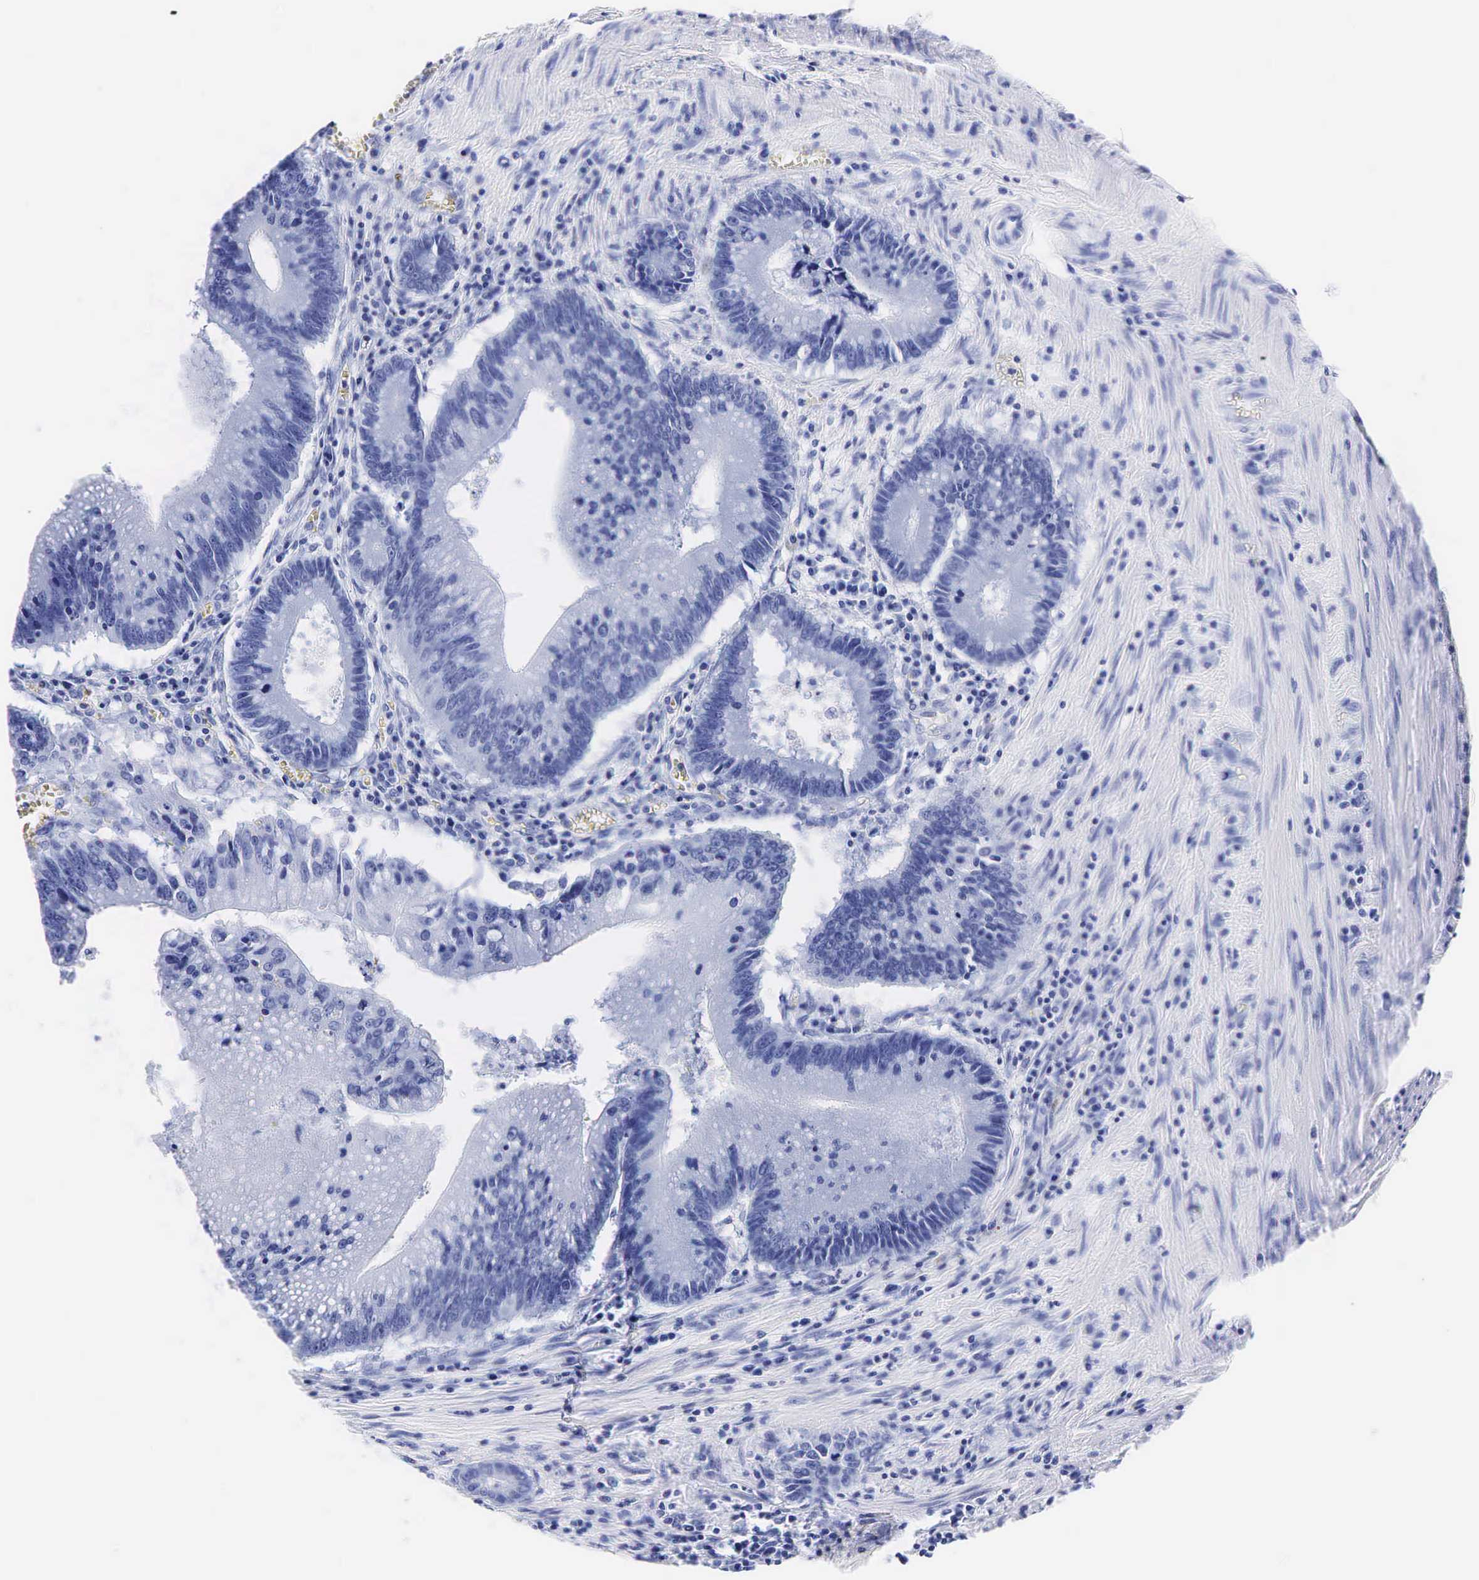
{"staining": {"intensity": "negative", "quantity": "none", "location": "none"}, "tissue": "colorectal cancer", "cell_type": "Tumor cells", "image_type": "cancer", "snomed": [{"axis": "morphology", "description": "Adenocarcinoma, NOS"}, {"axis": "topography", "description": "Rectum"}], "caption": "This is a image of immunohistochemistry staining of colorectal cancer, which shows no expression in tumor cells.", "gene": "KLK3", "patient": {"sex": "female", "age": 81}}